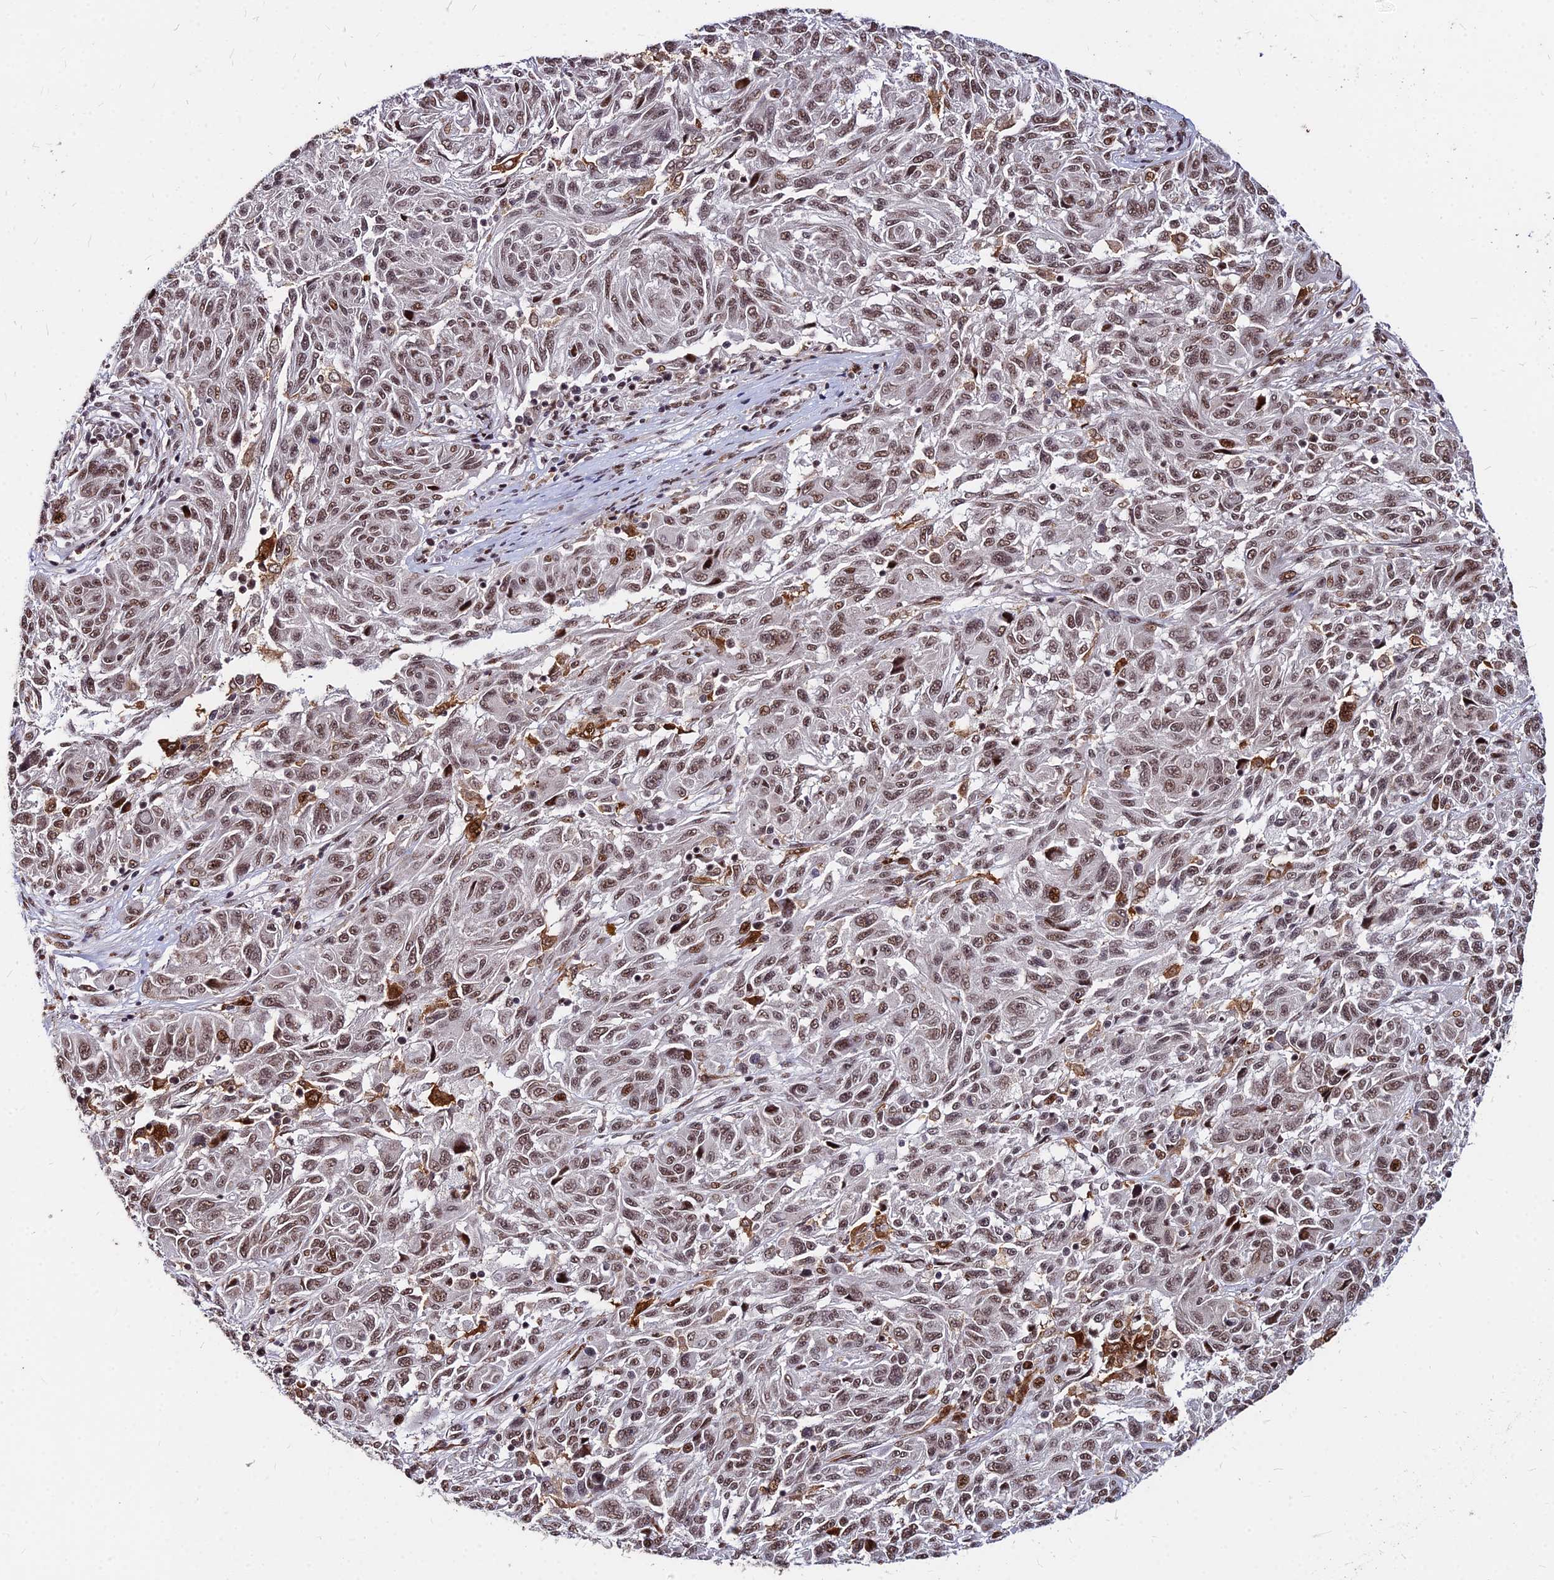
{"staining": {"intensity": "moderate", "quantity": ">75%", "location": "nuclear"}, "tissue": "melanoma", "cell_type": "Tumor cells", "image_type": "cancer", "snomed": [{"axis": "morphology", "description": "Malignant melanoma, NOS"}, {"axis": "topography", "description": "Skin"}], "caption": "Protein expression analysis of human malignant melanoma reveals moderate nuclear expression in approximately >75% of tumor cells.", "gene": "ZBED4", "patient": {"sex": "male", "age": 53}}